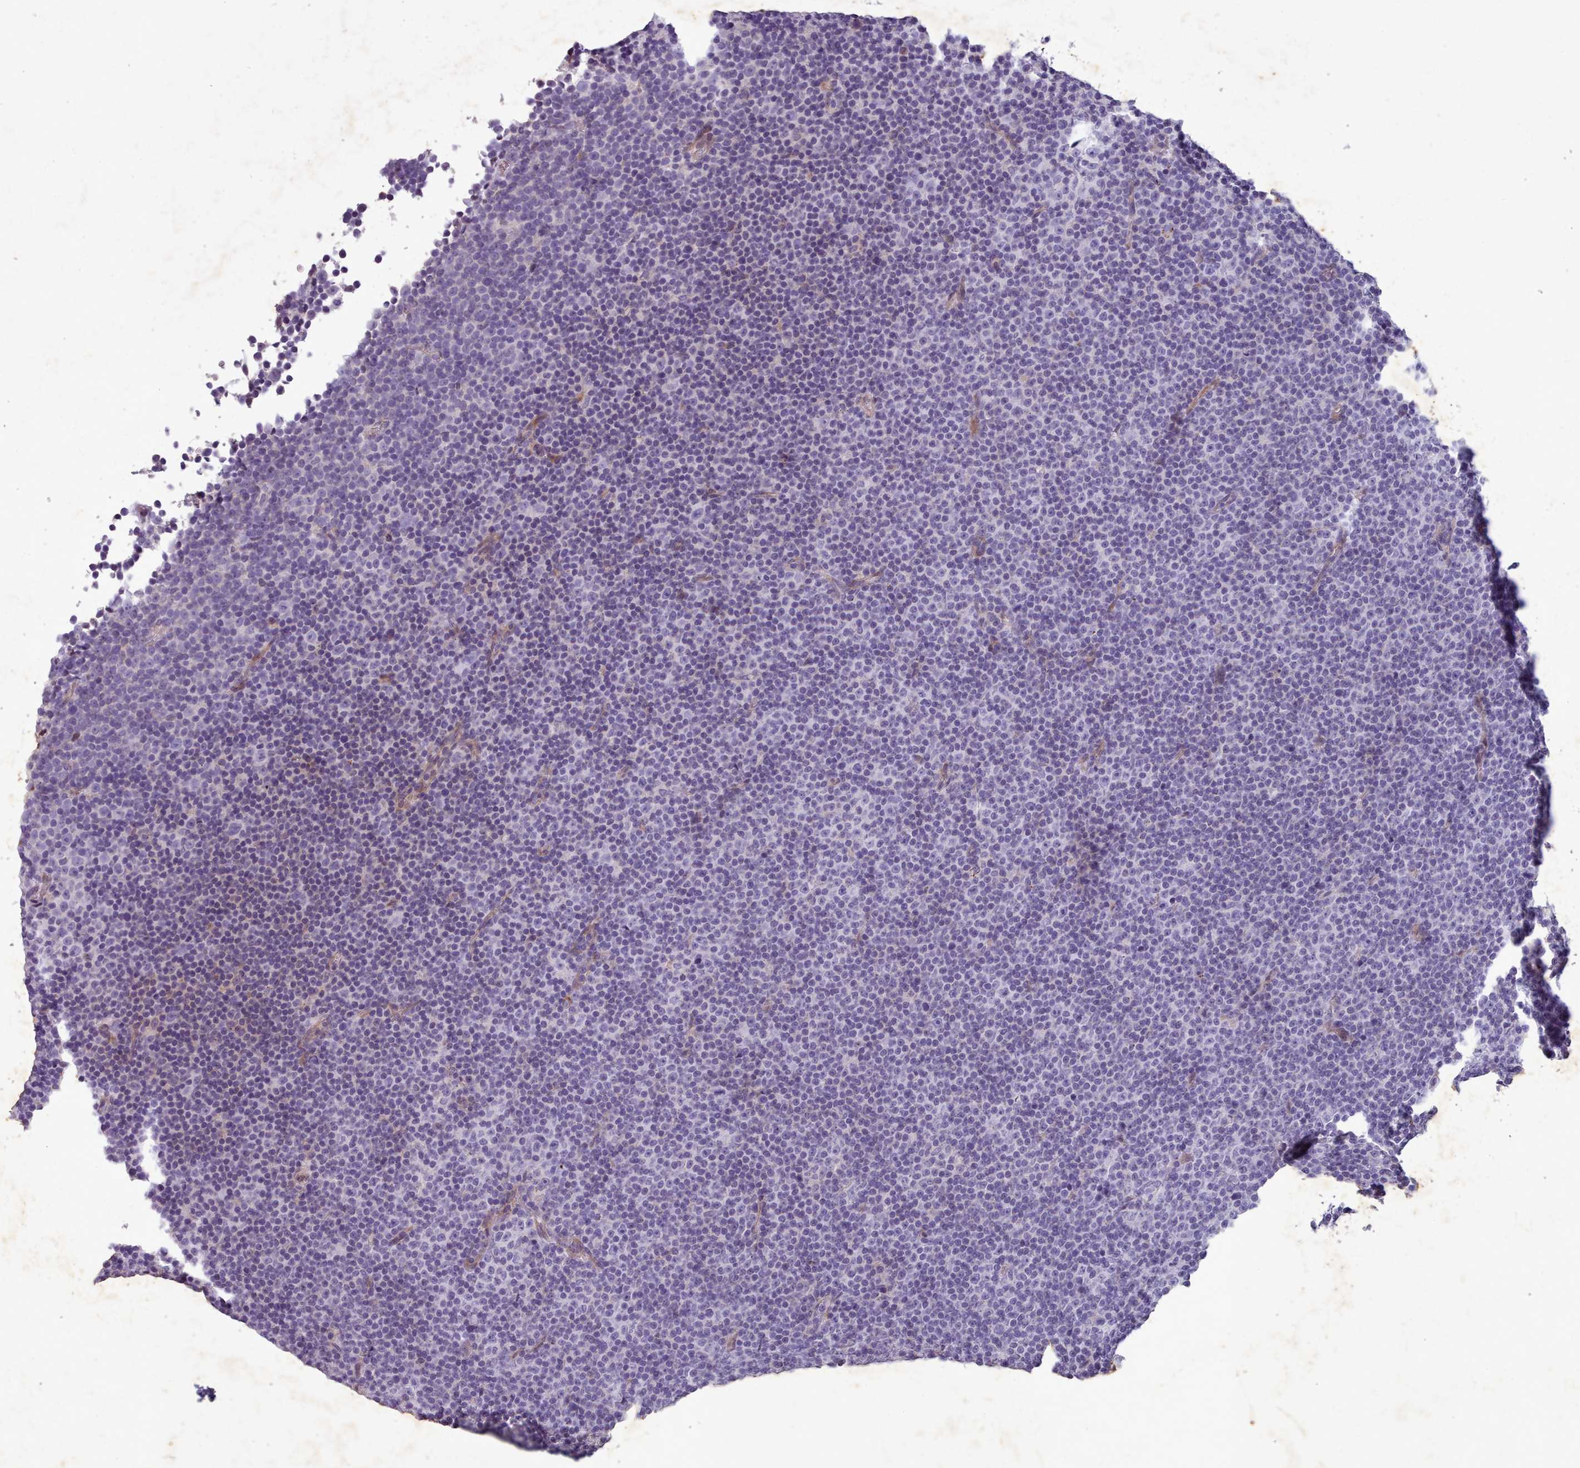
{"staining": {"intensity": "negative", "quantity": "none", "location": "none"}, "tissue": "lymphoma", "cell_type": "Tumor cells", "image_type": "cancer", "snomed": [{"axis": "morphology", "description": "Malignant lymphoma, non-Hodgkin's type, Low grade"}, {"axis": "topography", "description": "Lymph node"}], "caption": "Lymphoma stained for a protein using immunohistochemistry (IHC) displays no staining tumor cells.", "gene": "KCNT2", "patient": {"sex": "female", "age": 67}}